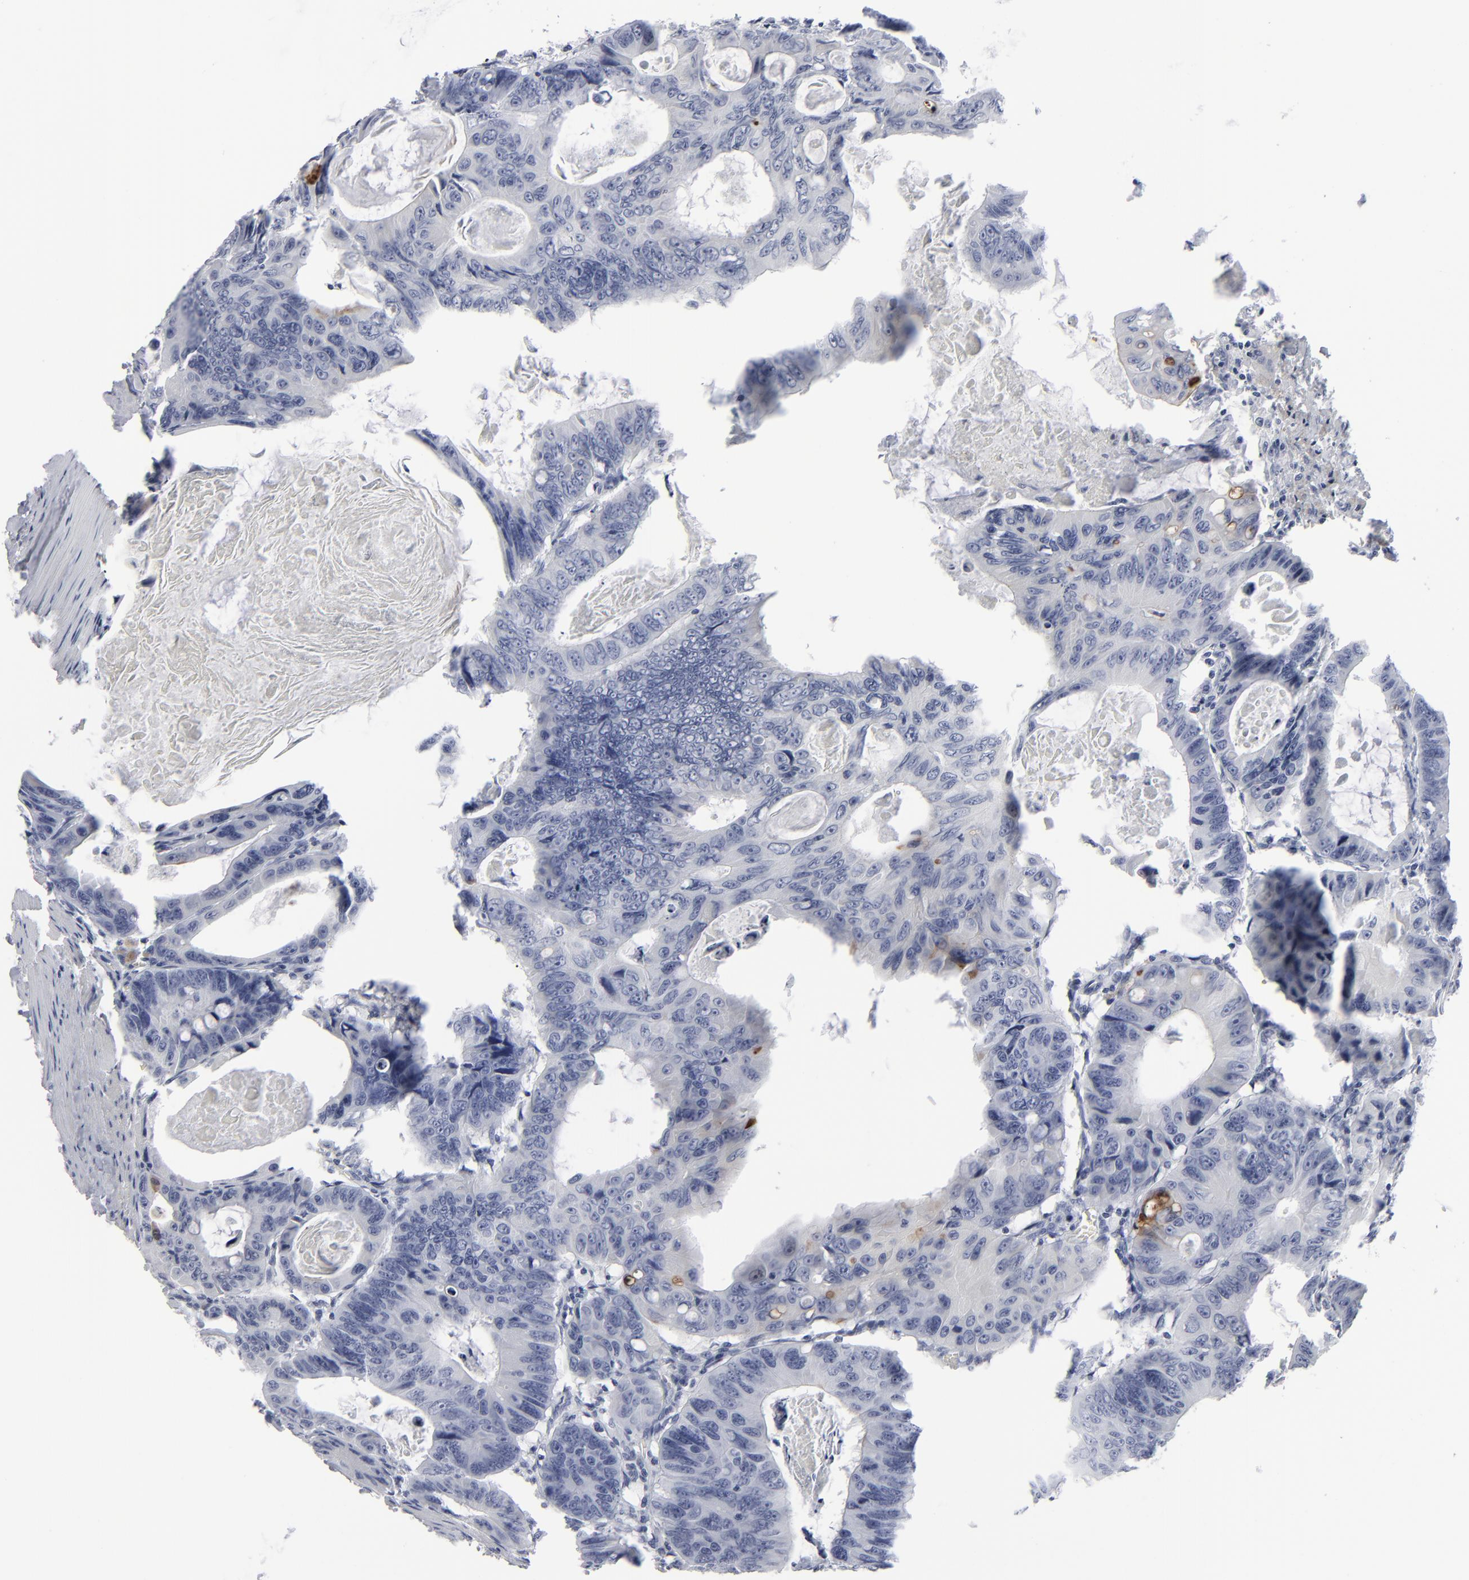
{"staining": {"intensity": "negative", "quantity": "none", "location": "none"}, "tissue": "colorectal cancer", "cell_type": "Tumor cells", "image_type": "cancer", "snomed": [{"axis": "morphology", "description": "Adenocarcinoma, NOS"}, {"axis": "topography", "description": "Colon"}], "caption": "Immunohistochemical staining of human adenocarcinoma (colorectal) exhibits no significant positivity in tumor cells.", "gene": "MSLN", "patient": {"sex": "female", "age": 55}}